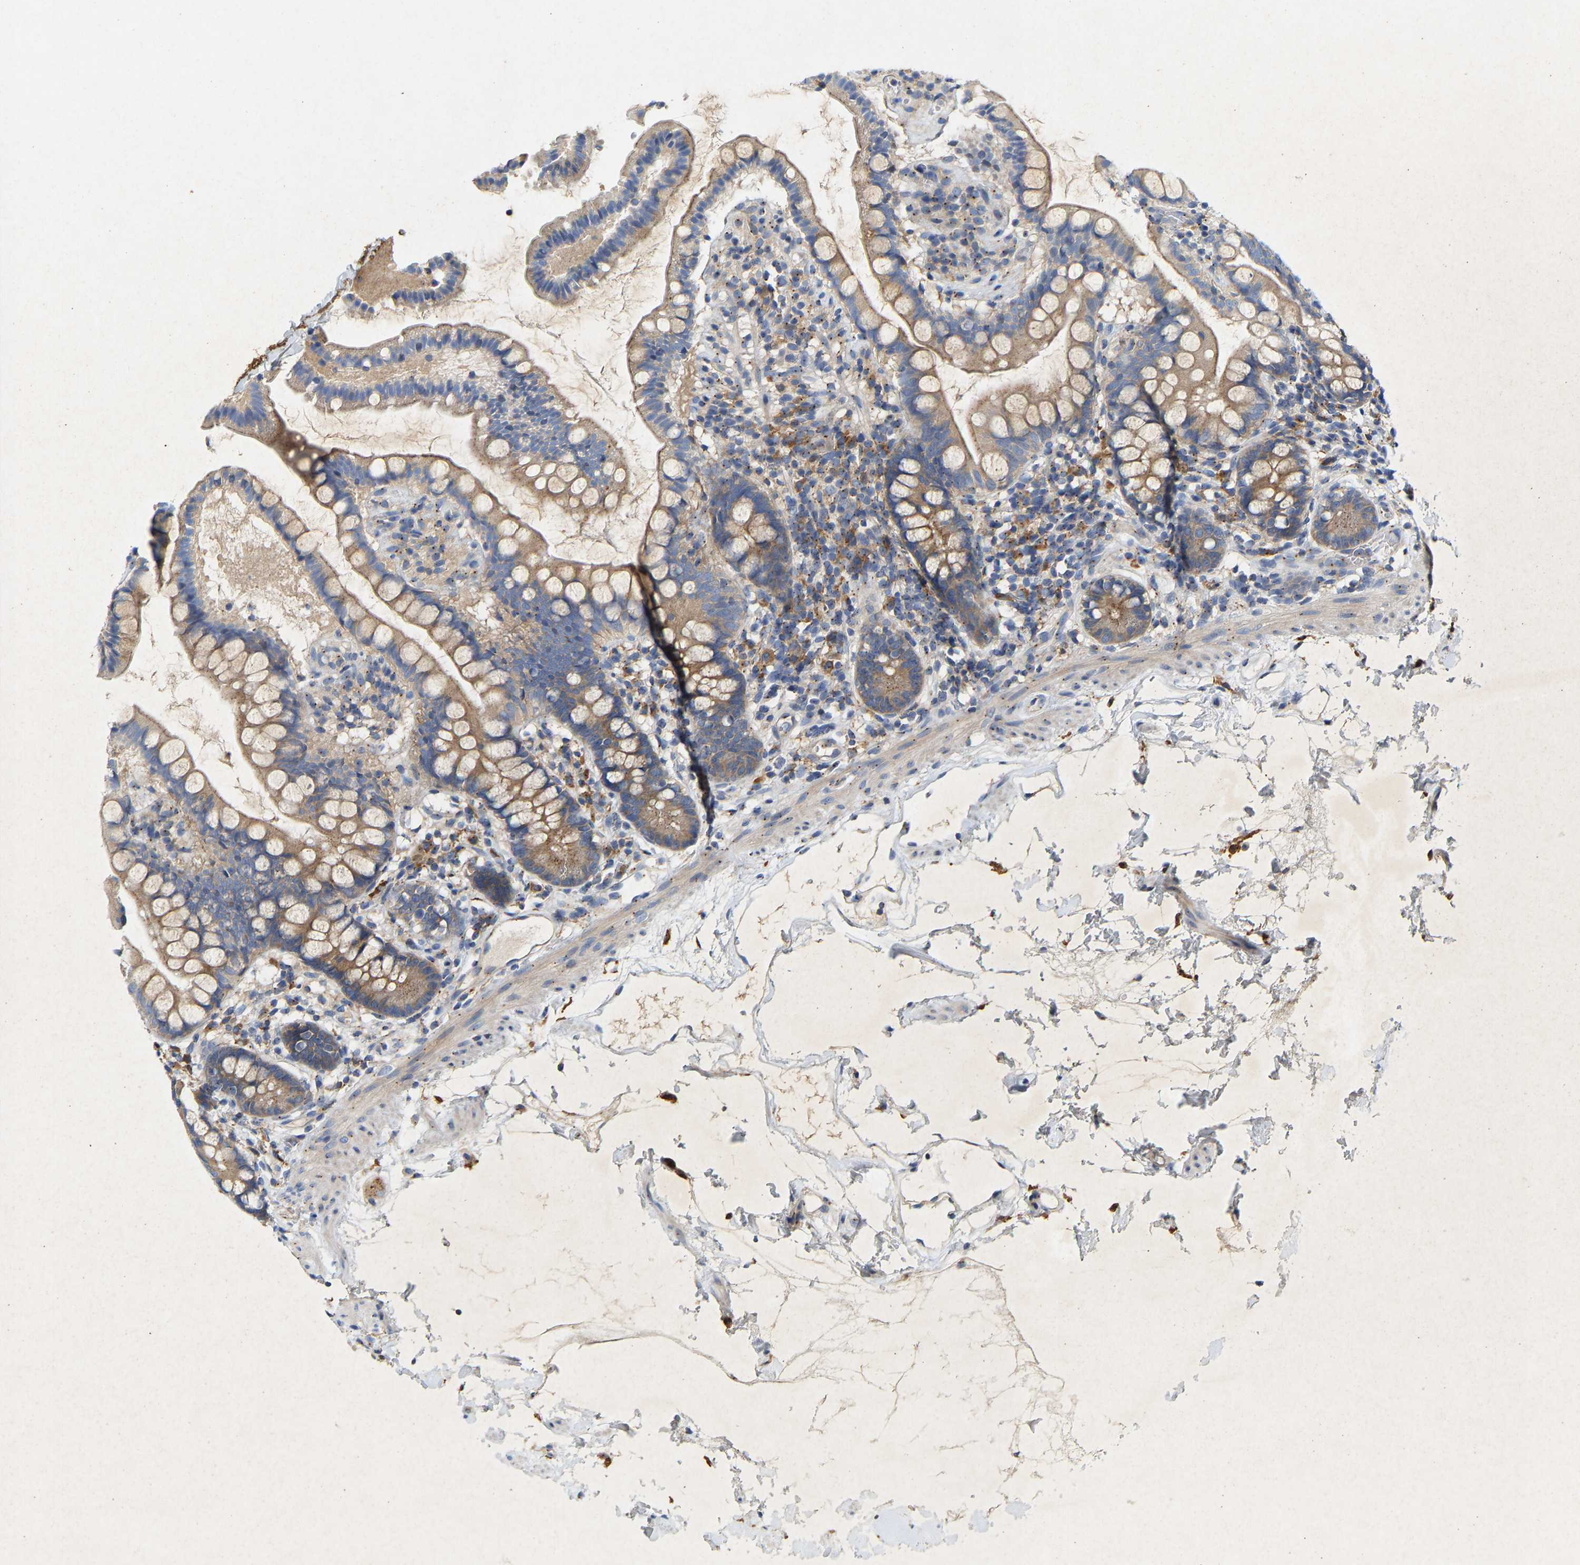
{"staining": {"intensity": "weak", "quantity": ">75%", "location": "cytoplasmic/membranous"}, "tissue": "small intestine", "cell_type": "Glandular cells", "image_type": "normal", "snomed": [{"axis": "morphology", "description": "Normal tissue, NOS"}, {"axis": "topography", "description": "Small intestine"}], "caption": "About >75% of glandular cells in normal human small intestine demonstrate weak cytoplasmic/membranous protein staining as visualized by brown immunohistochemical staining.", "gene": "PCNT", "patient": {"sex": "female", "age": 84}}